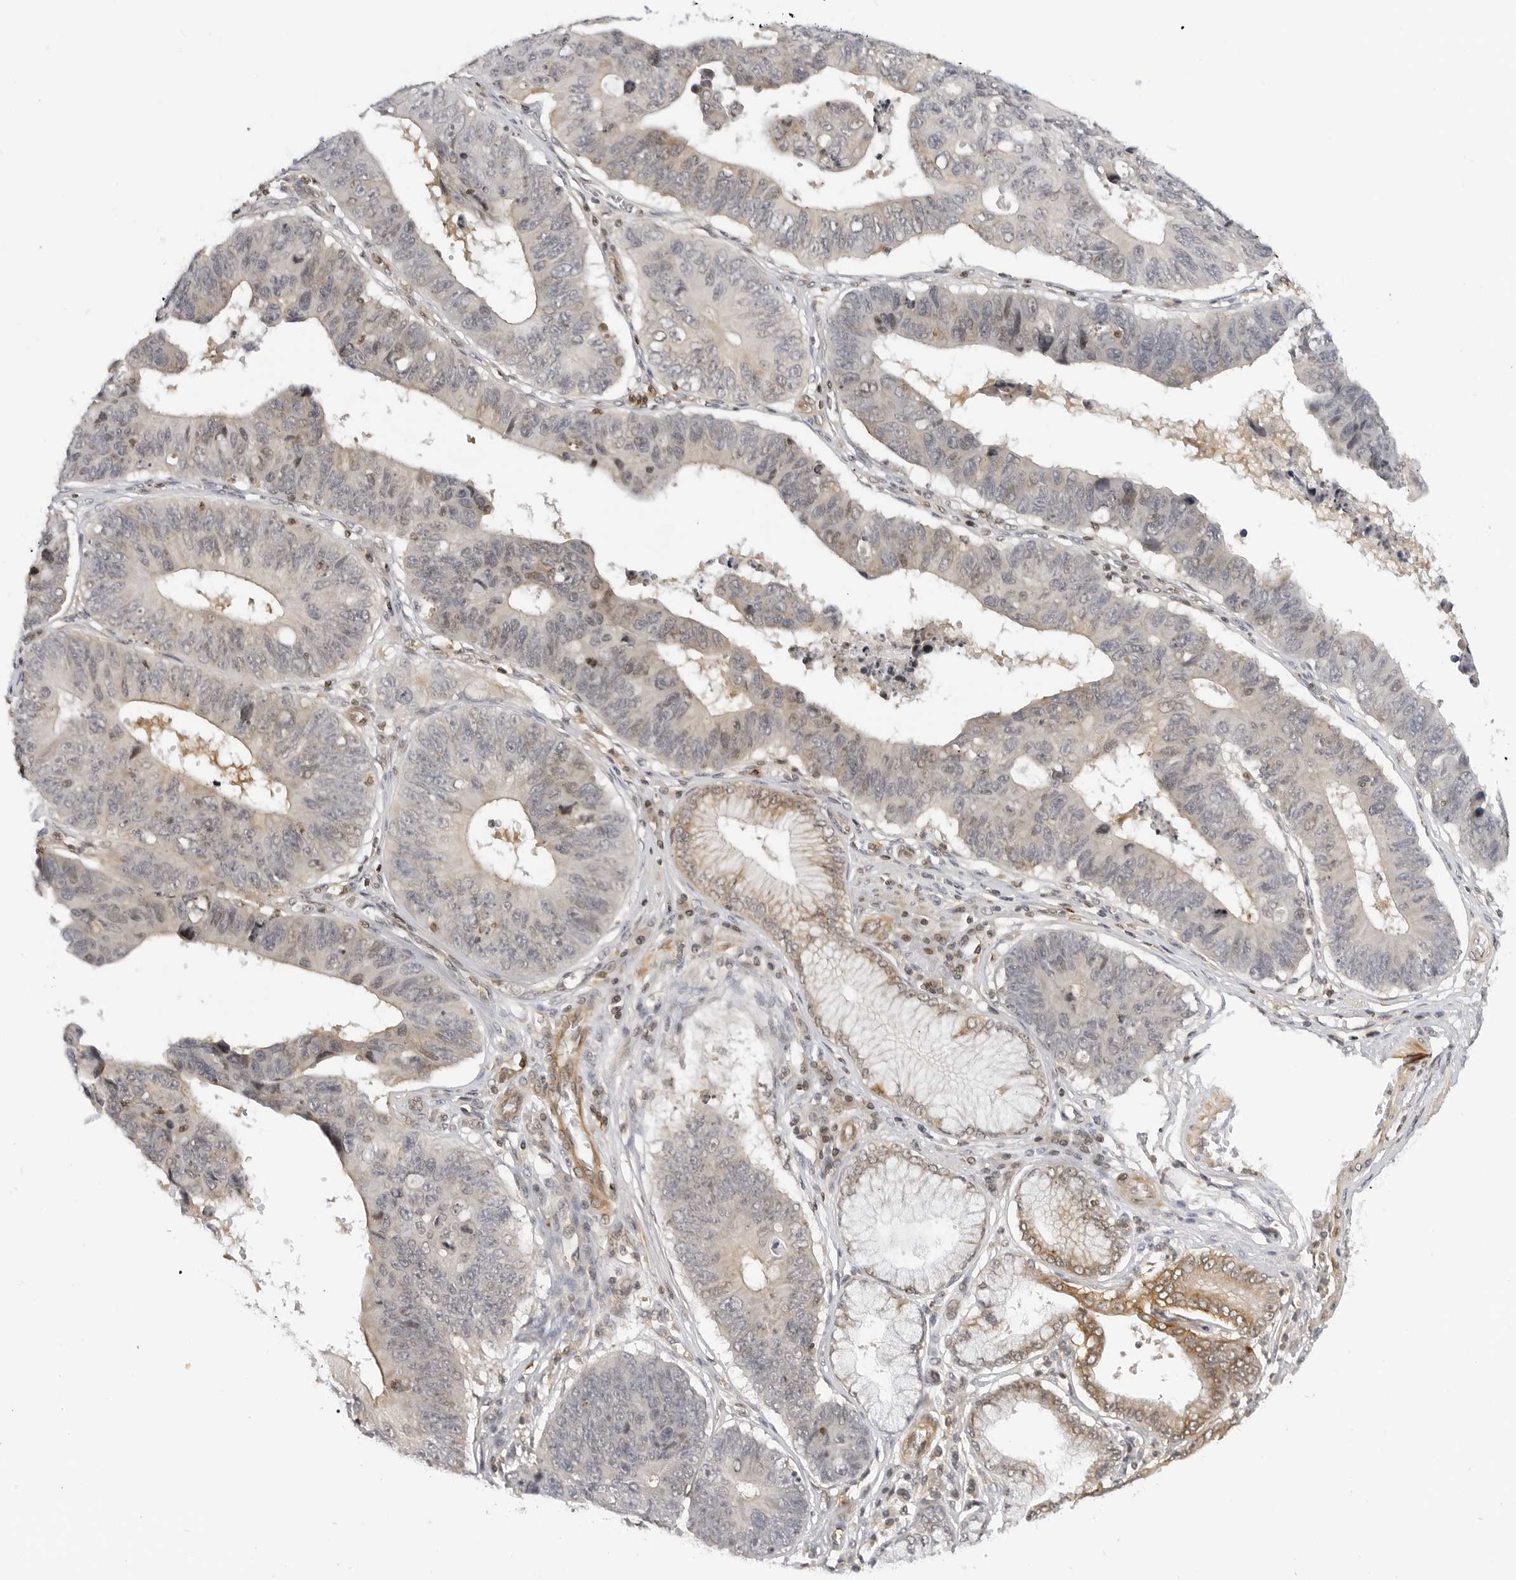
{"staining": {"intensity": "negative", "quantity": "none", "location": "none"}, "tissue": "stomach cancer", "cell_type": "Tumor cells", "image_type": "cancer", "snomed": [{"axis": "morphology", "description": "Adenocarcinoma, NOS"}, {"axis": "topography", "description": "Stomach"}], "caption": "Immunohistochemistry (IHC) photomicrograph of human adenocarcinoma (stomach) stained for a protein (brown), which reveals no positivity in tumor cells.", "gene": "MAP2K5", "patient": {"sex": "male", "age": 59}}